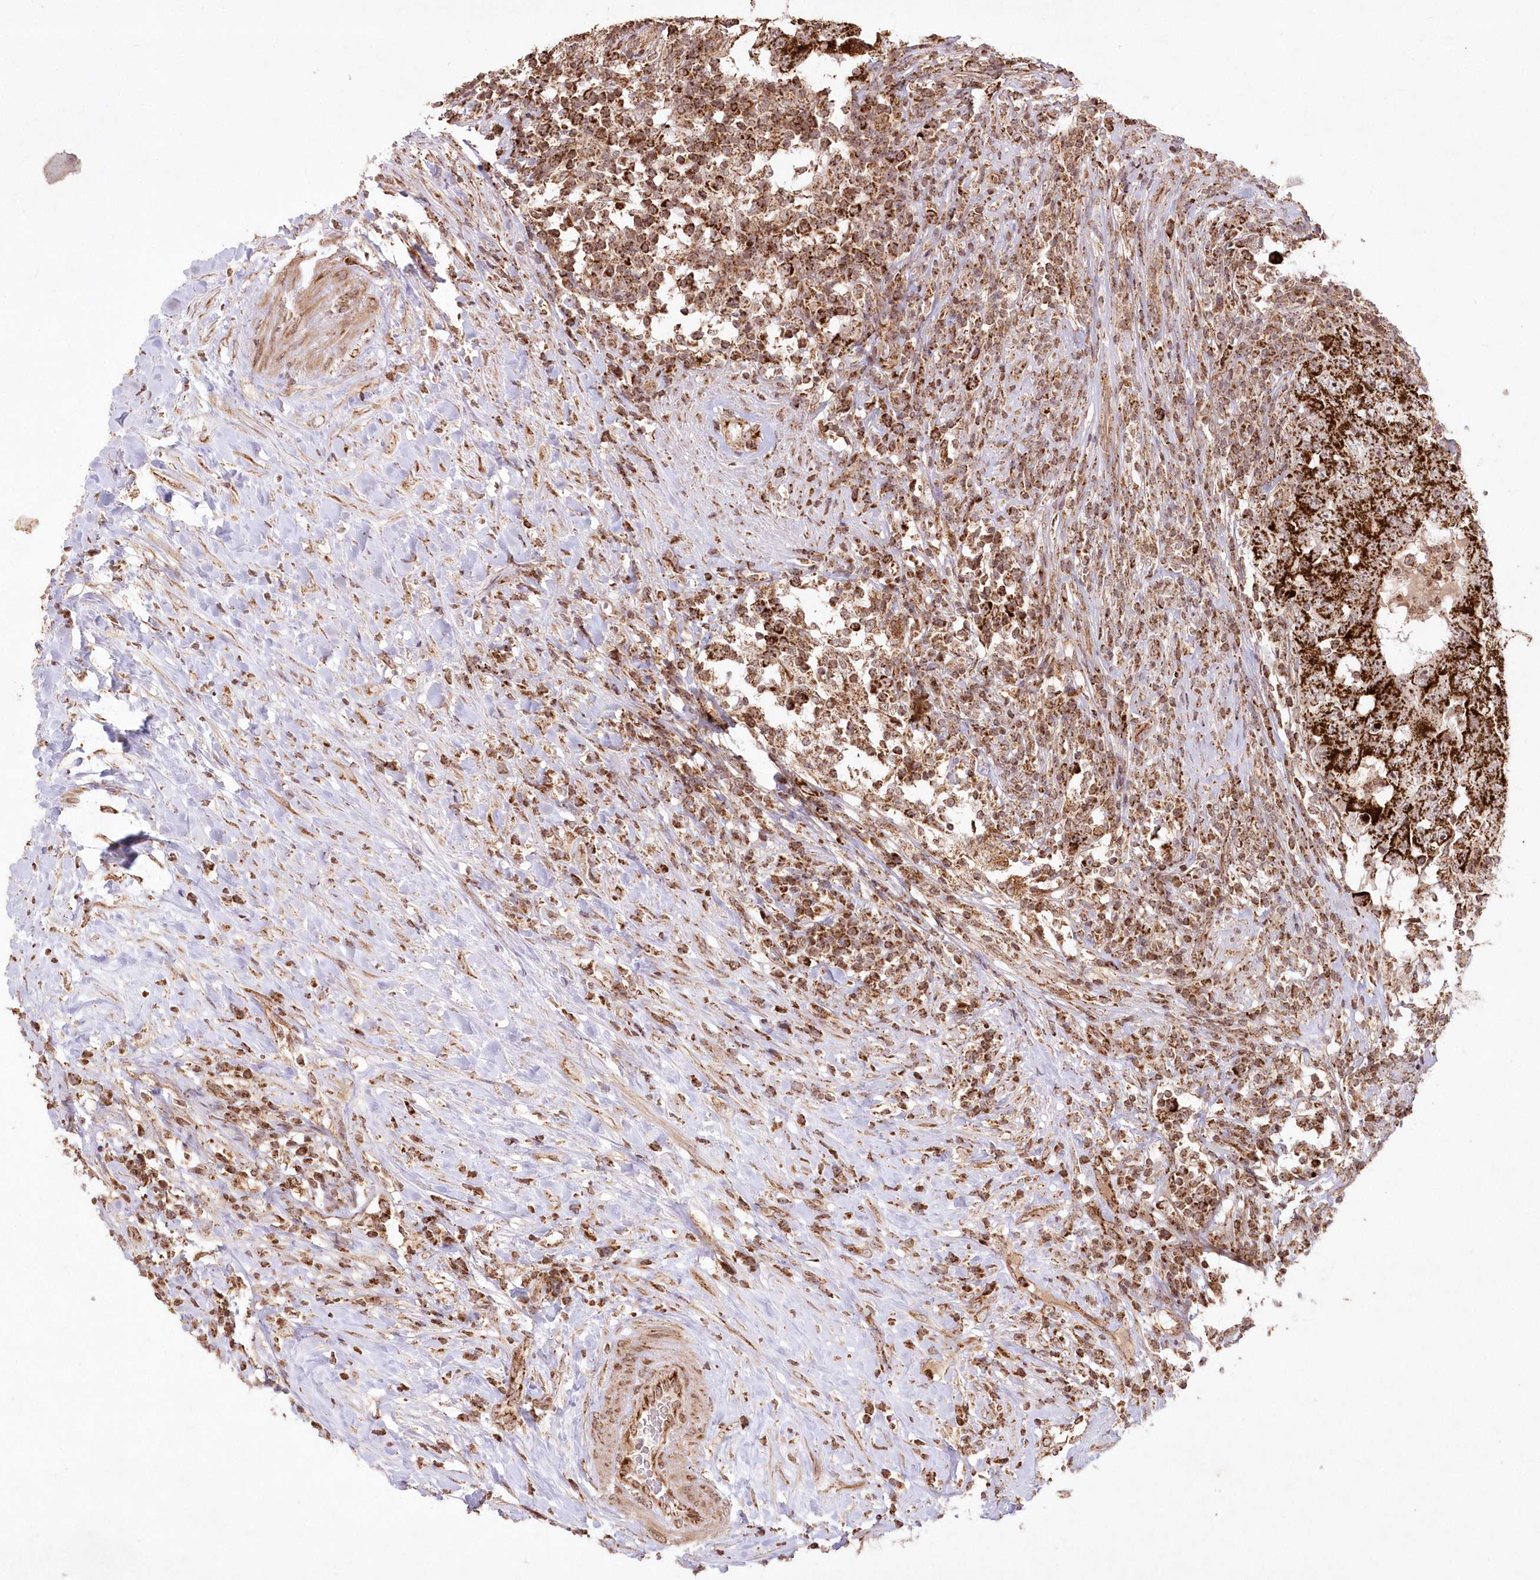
{"staining": {"intensity": "strong", "quantity": ">75%", "location": "cytoplasmic/membranous"}, "tissue": "testis cancer", "cell_type": "Tumor cells", "image_type": "cancer", "snomed": [{"axis": "morphology", "description": "Carcinoma, Embryonal, NOS"}, {"axis": "topography", "description": "Testis"}], "caption": "Protein expression analysis of testis cancer exhibits strong cytoplasmic/membranous staining in about >75% of tumor cells. (DAB (3,3'-diaminobenzidine) = brown stain, brightfield microscopy at high magnification).", "gene": "LRPPRC", "patient": {"sex": "male", "age": 26}}